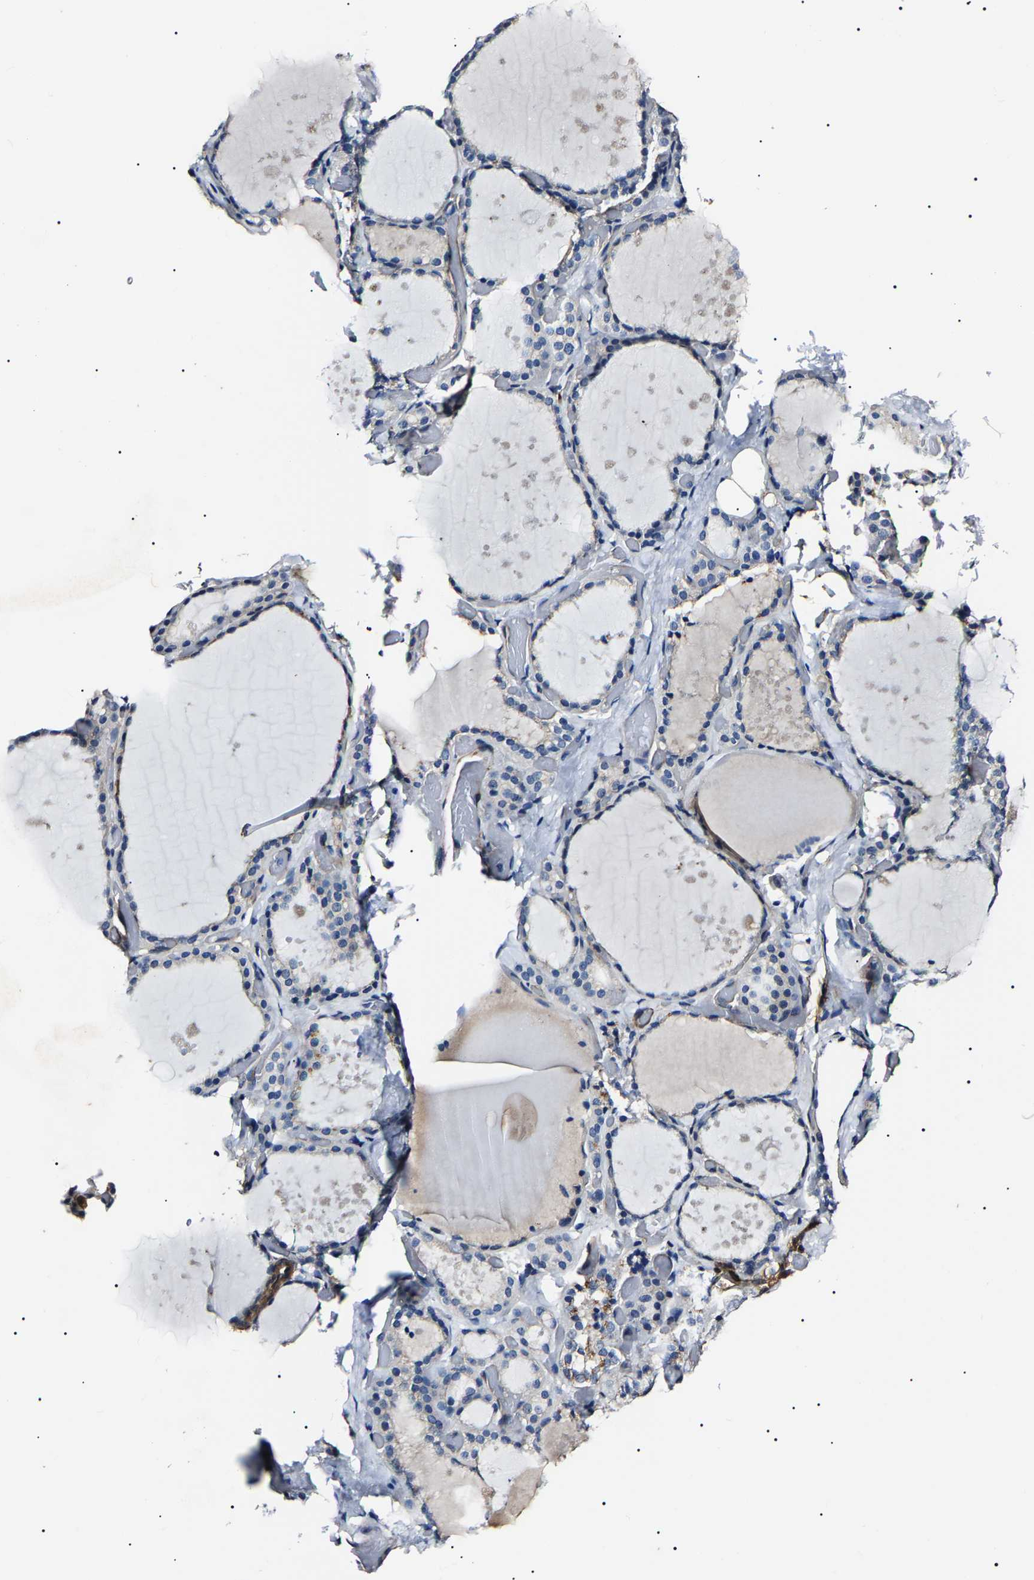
{"staining": {"intensity": "weak", "quantity": "<25%", "location": "cytoplasmic/membranous"}, "tissue": "thyroid gland", "cell_type": "Glandular cells", "image_type": "normal", "snomed": [{"axis": "morphology", "description": "Normal tissue, NOS"}, {"axis": "topography", "description": "Thyroid gland"}], "caption": "A photomicrograph of thyroid gland stained for a protein displays no brown staining in glandular cells. Brightfield microscopy of immunohistochemistry stained with DAB (brown) and hematoxylin (blue), captured at high magnification.", "gene": "KLHL42", "patient": {"sex": "female", "age": 44}}